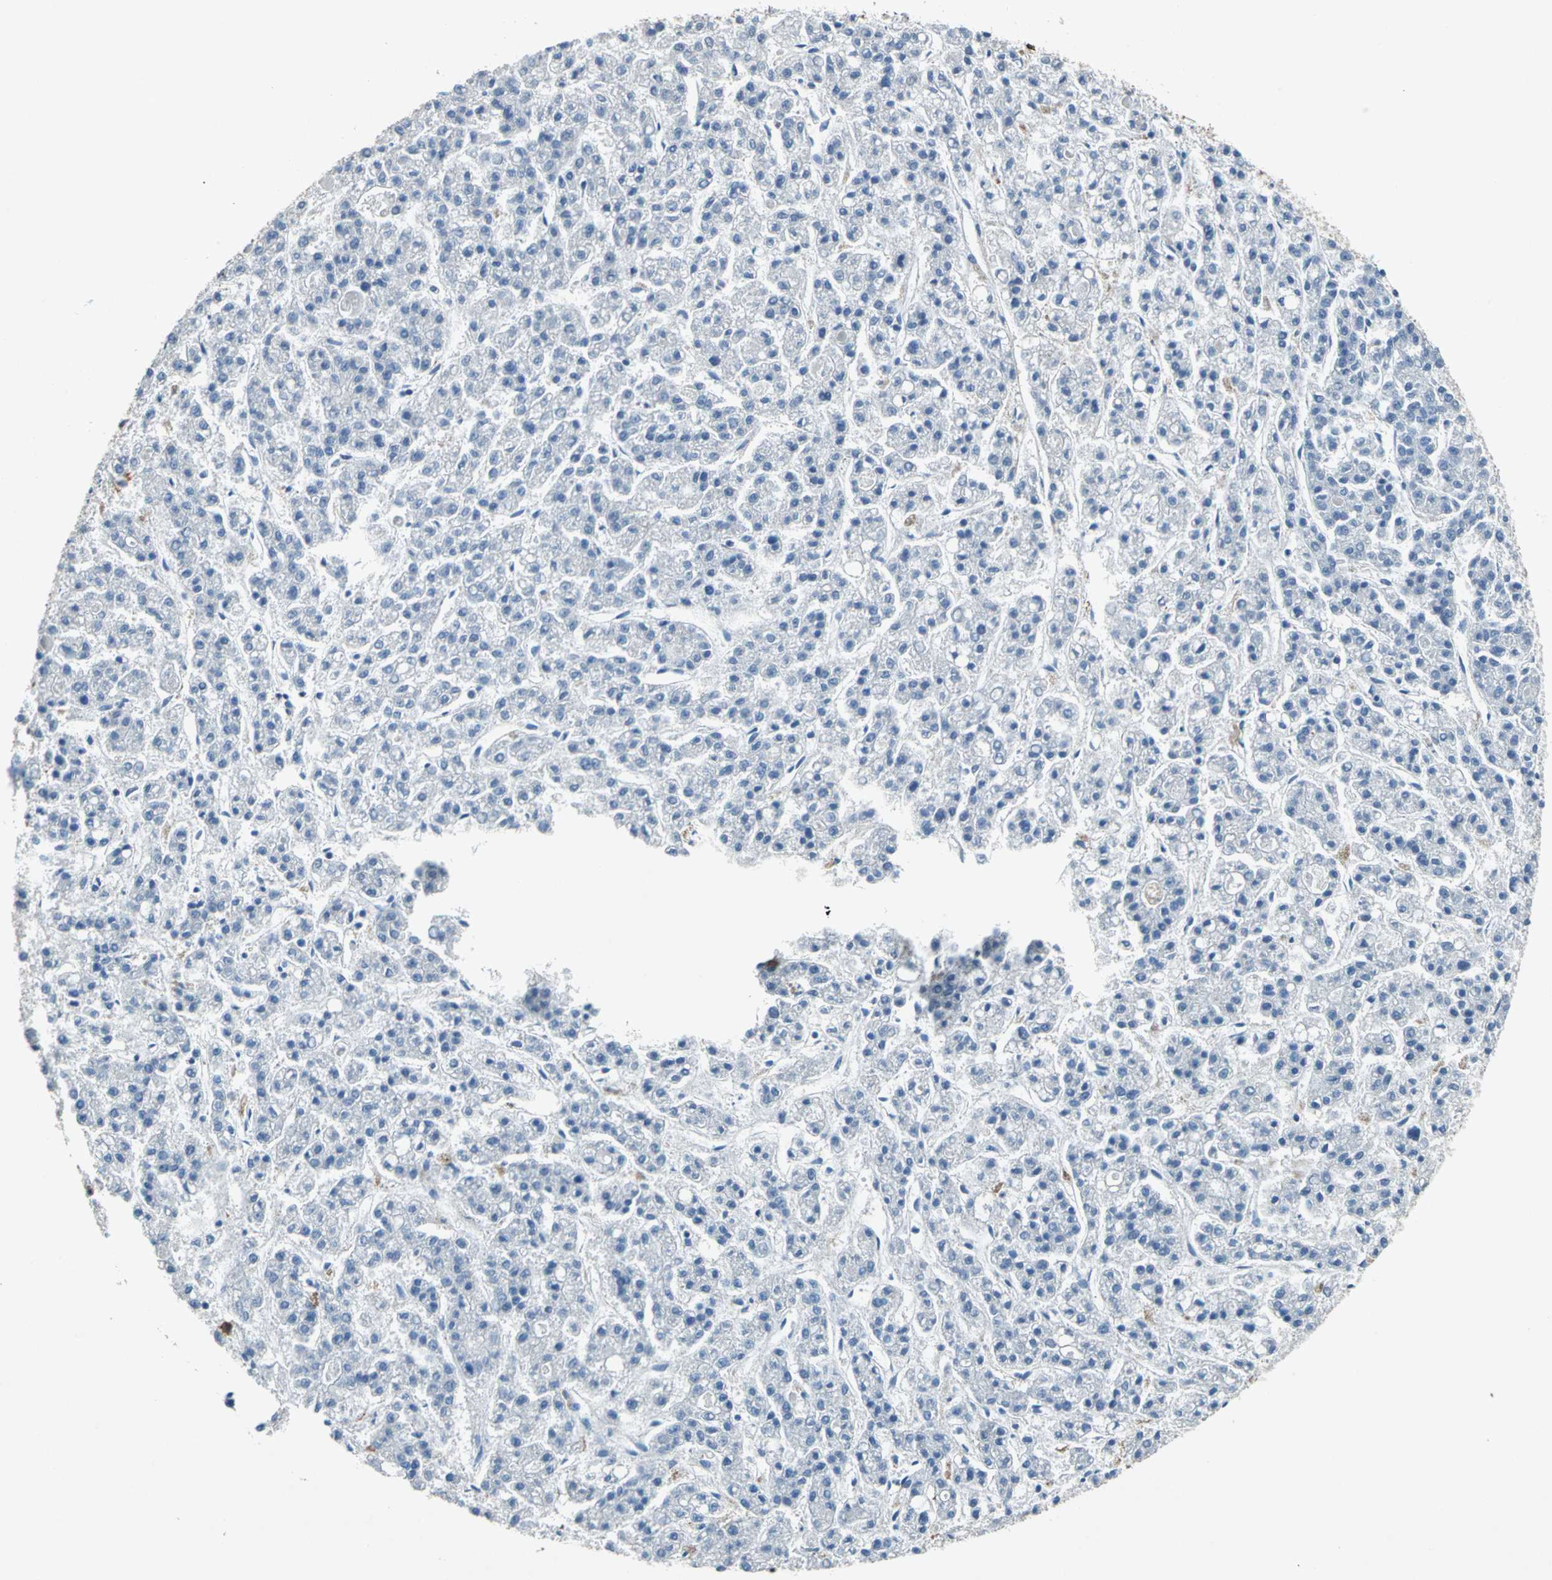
{"staining": {"intensity": "negative", "quantity": "none", "location": "none"}, "tissue": "liver cancer", "cell_type": "Tumor cells", "image_type": "cancer", "snomed": [{"axis": "morphology", "description": "Carcinoma, Hepatocellular, NOS"}, {"axis": "topography", "description": "Liver"}], "caption": "Tumor cells are negative for protein expression in human liver cancer. The staining is performed using DAB brown chromogen with nuclei counter-stained in using hematoxylin.", "gene": "RPS13", "patient": {"sex": "male", "age": 70}}